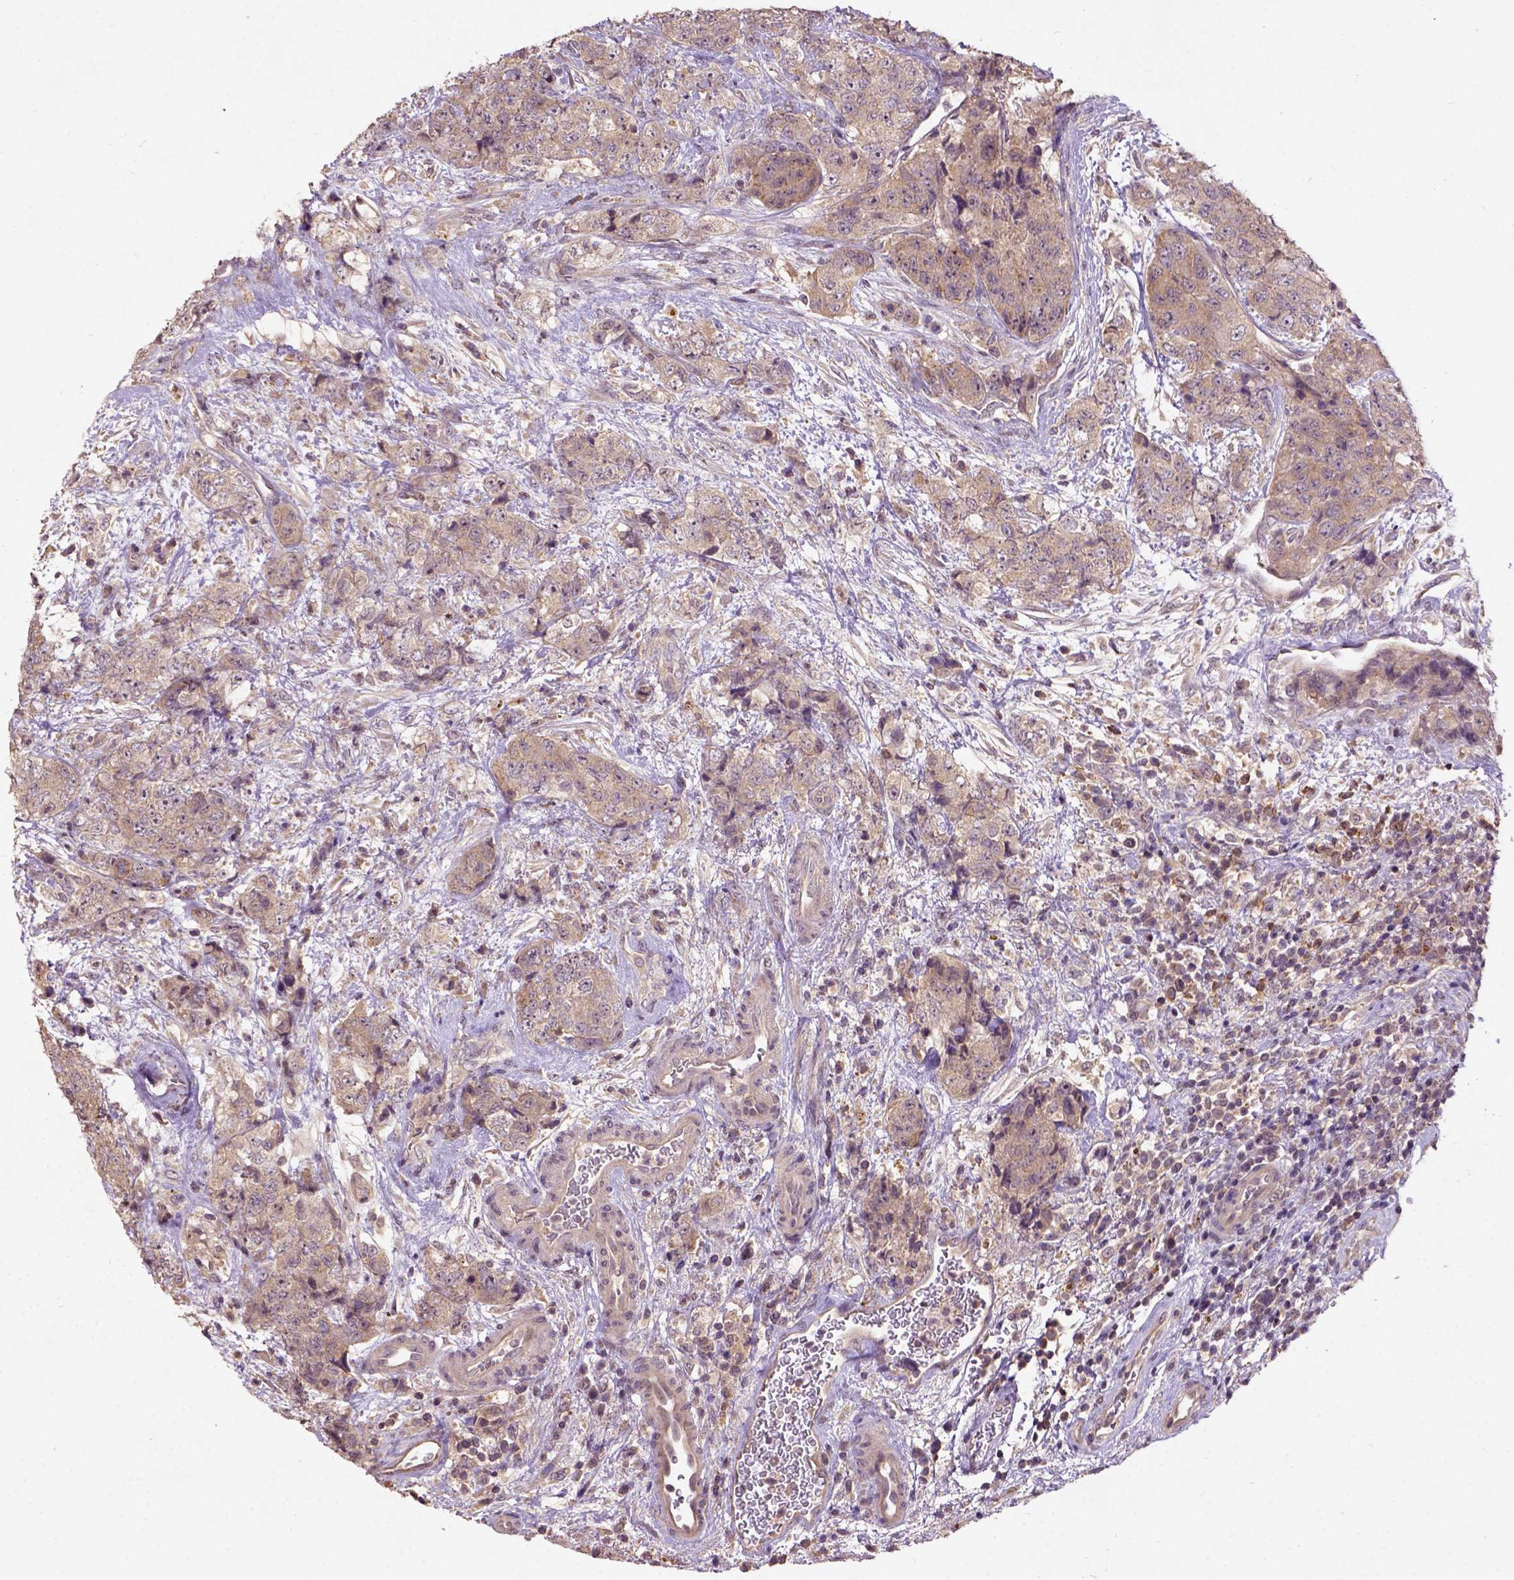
{"staining": {"intensity": "moderate", "quantity": ">75%", "location": "cytoplasmic/membranous"}, "tissue": "urothelial cancer", "cell_type": "Tumor cells", "image_type": "cancer", "snomed": [{"axis": "morphology", "description": "Urothelial carcinoma, High grade"}, {"axis": "topography", "description": "Urinary bladder"}], "caption": "A brown stain labels moderate cytoplasmic/membranous positivity of a protein in human high-grade urothelial carcinoma tumor cells. (DAB IHC with brightfield microscopy, high magnification).", "gene": "KBTBD8", "patient": {"sex": "female", "age": 78}}